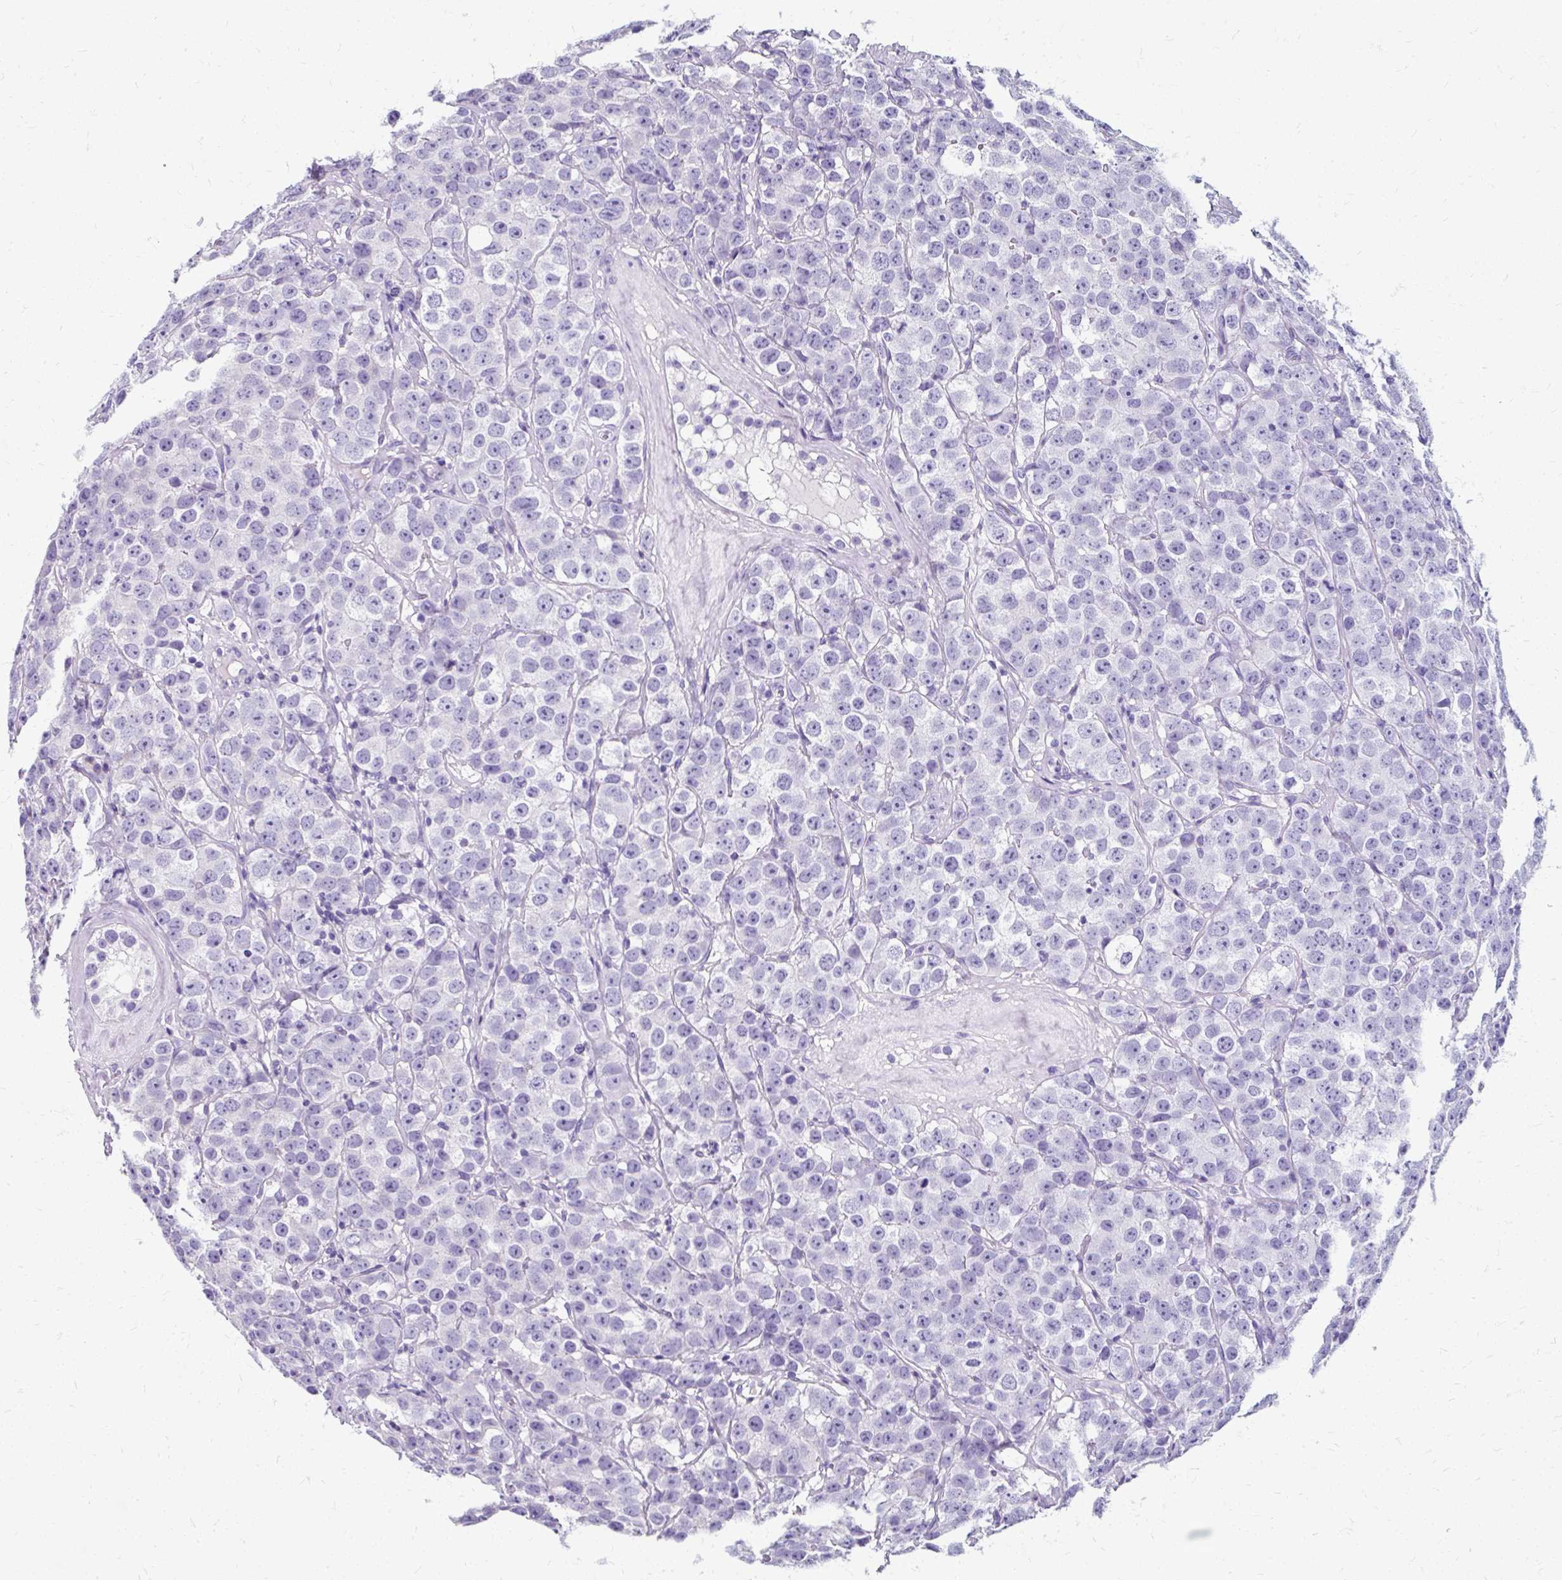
{"staining": {"intensity": "negative", "quantity": "none", "location": "none"}, "tissue": "testis cancer", "cell_type": "Tumor cells", "image_type": "cancer", "snomed": [{"axis": "morphology", "description": "Seminoma, NOS"}, {"axis": "topography", "description": "Testis"}], "caption": "DAB immunohistochemical staining of human seminoma (testis) shows no significant positivity in tumor cells.", "gene": "ZNF555", "patient": {"sex": "male", "age": 28}}